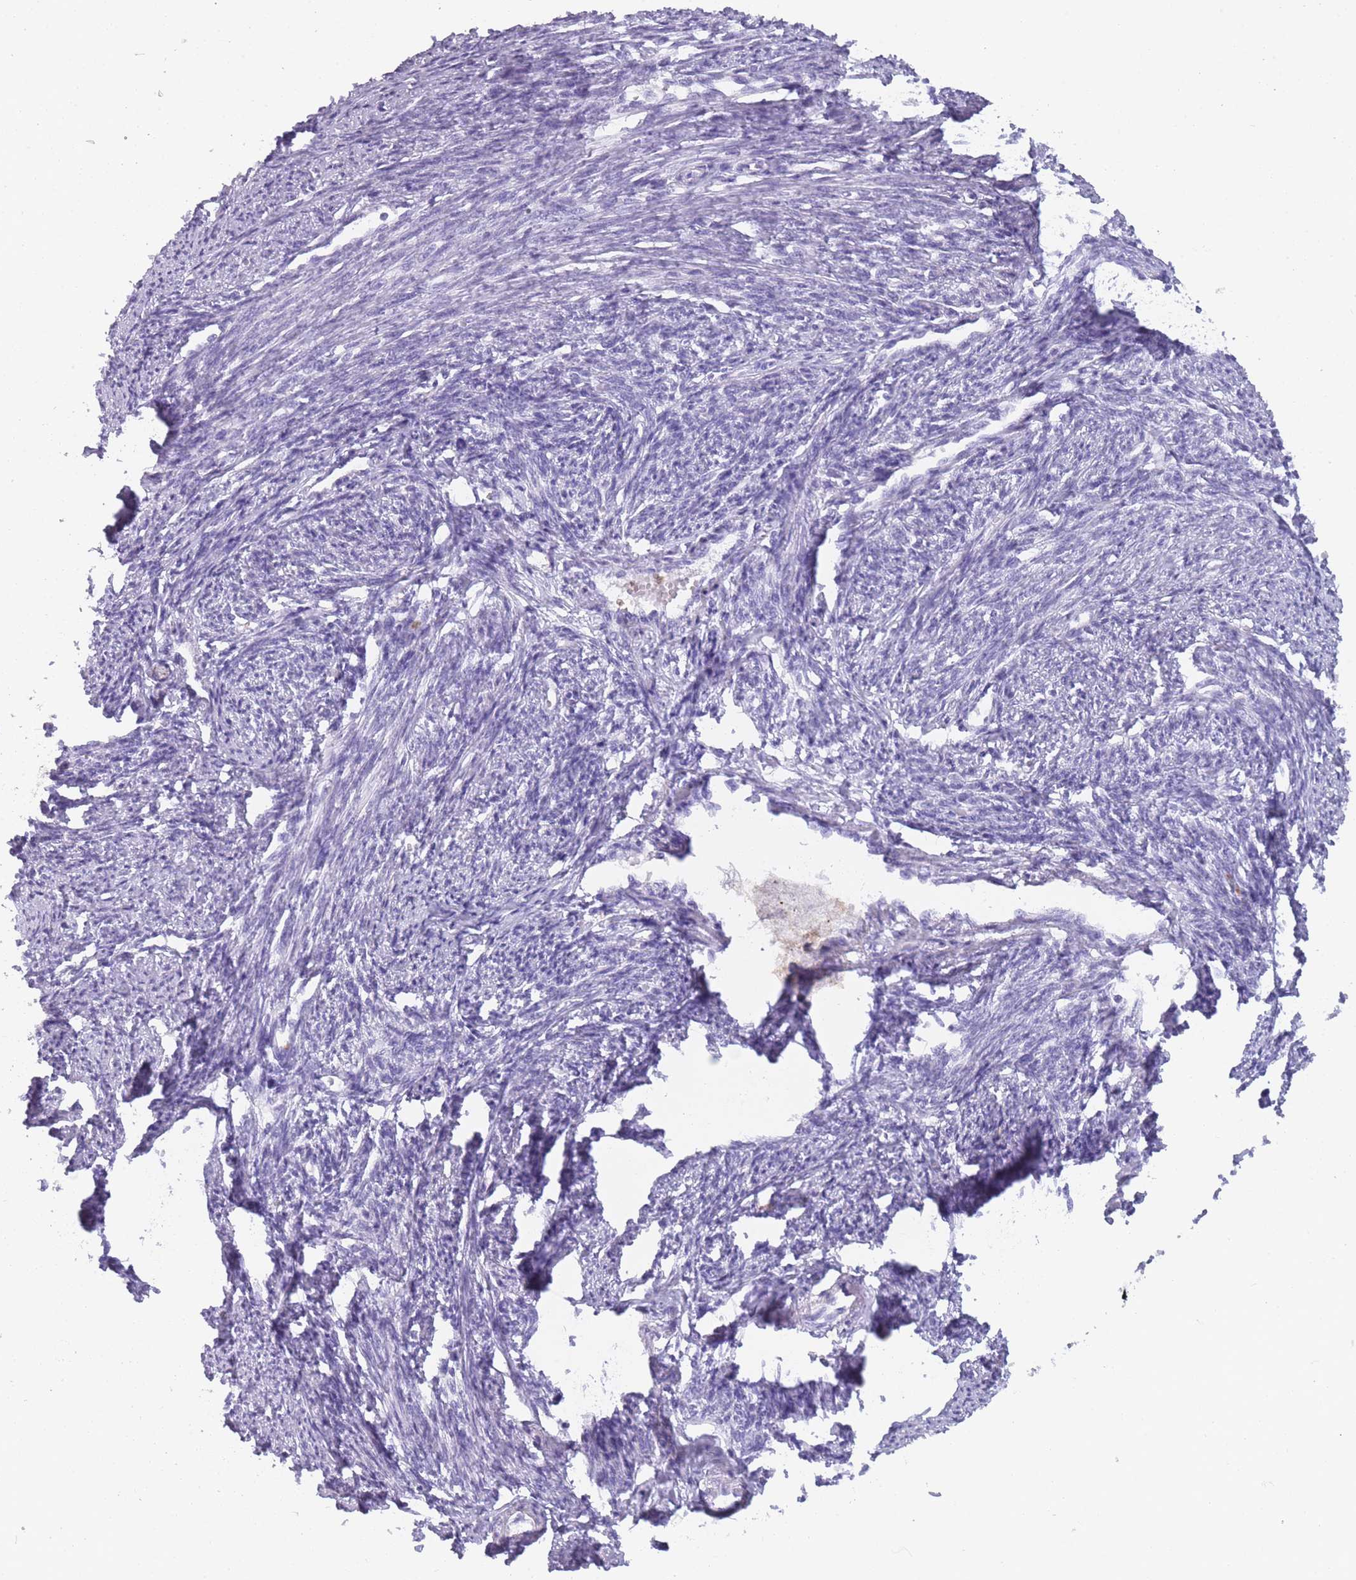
{"staining": {"intensity": "negative", "quantity": "none", "location": "none"}, "tissue": "smooth muscle", "cell_type": "Smooth muscle cells", "image_type": "normal", "snomed": [{"axis": "morphology", "description": "Normal tissue, NOS"}, {"axis": "topography", "description": "Smooth muscle"}, {"axis": "topography", "description": "Uterus"}], "caption": "The photomicrograph reveals no significant positivity in smooth muscle cells of smooth muscle.", "gene": "CR1L", "patient": {"sex": "female", "age": 59}}